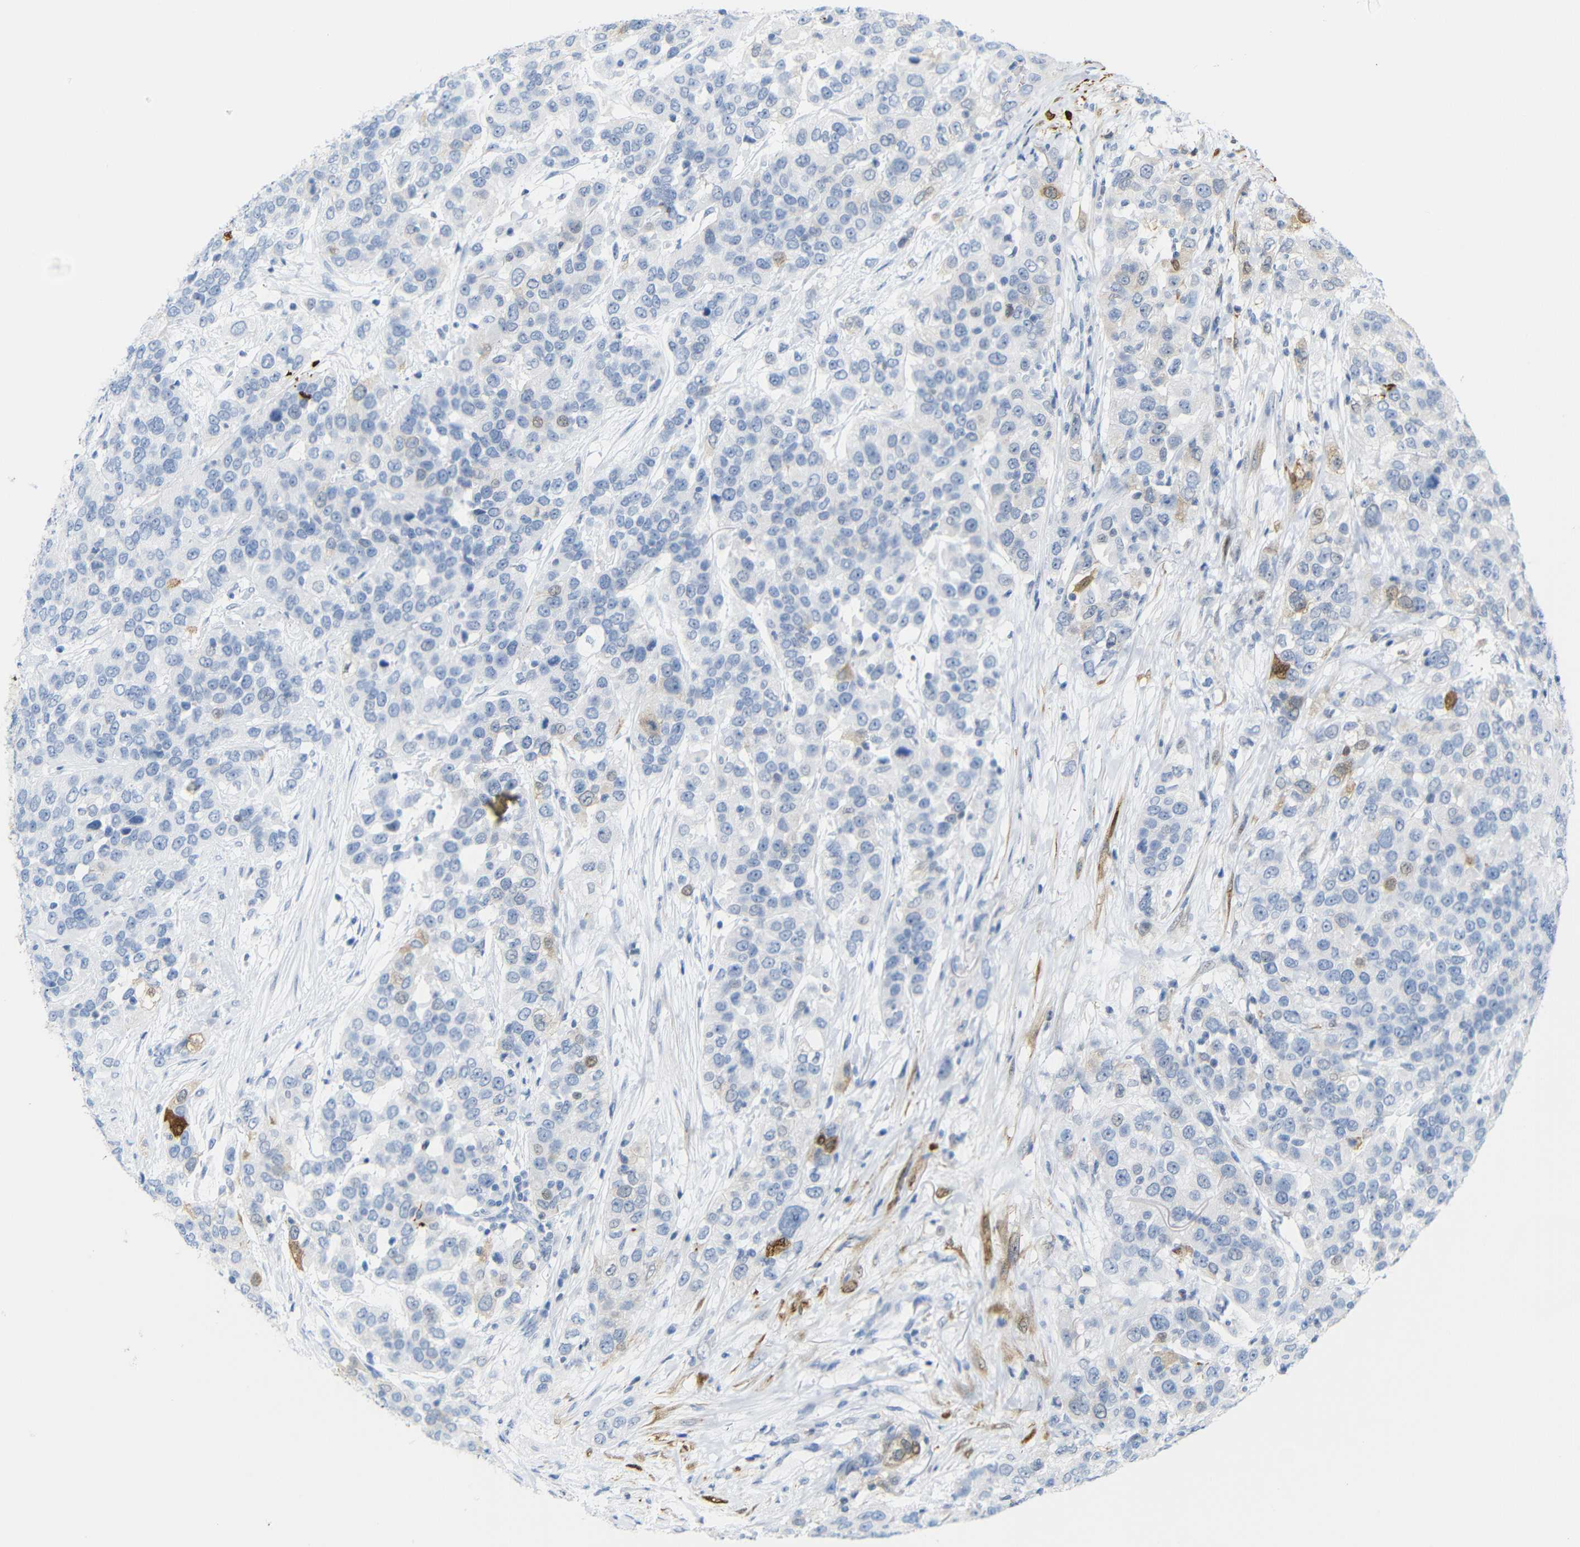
{"staining": {"intensity": "moderate", "quantity": "<25%", "location": "cytoplasmic/membranous,nuclear"}, "tissue": "urothelial cancer", "cell_type": "Tumor cells", "image_type": "cancer", "snomed": [{"axis": "morphology", "description": "Urothelial carcinoma, High grade"}, {"axis": "topography", "description": "Urinary bladder"}], "caption": "Immunohistochemical staining of urothelial cancer shows low levels of moderate cytoplasmic/membranous and nuclear positivity in approximately <25% of tumor cells. The staining was performed using DAB (3,3'-diaminobenzidine) to visualize the protein expression in brown, while the nuclei were stained in blue with hematoxylin (Magnification: 20x).", "gene": "MT1A", "patient": {"sex": "female", "age": 80}}